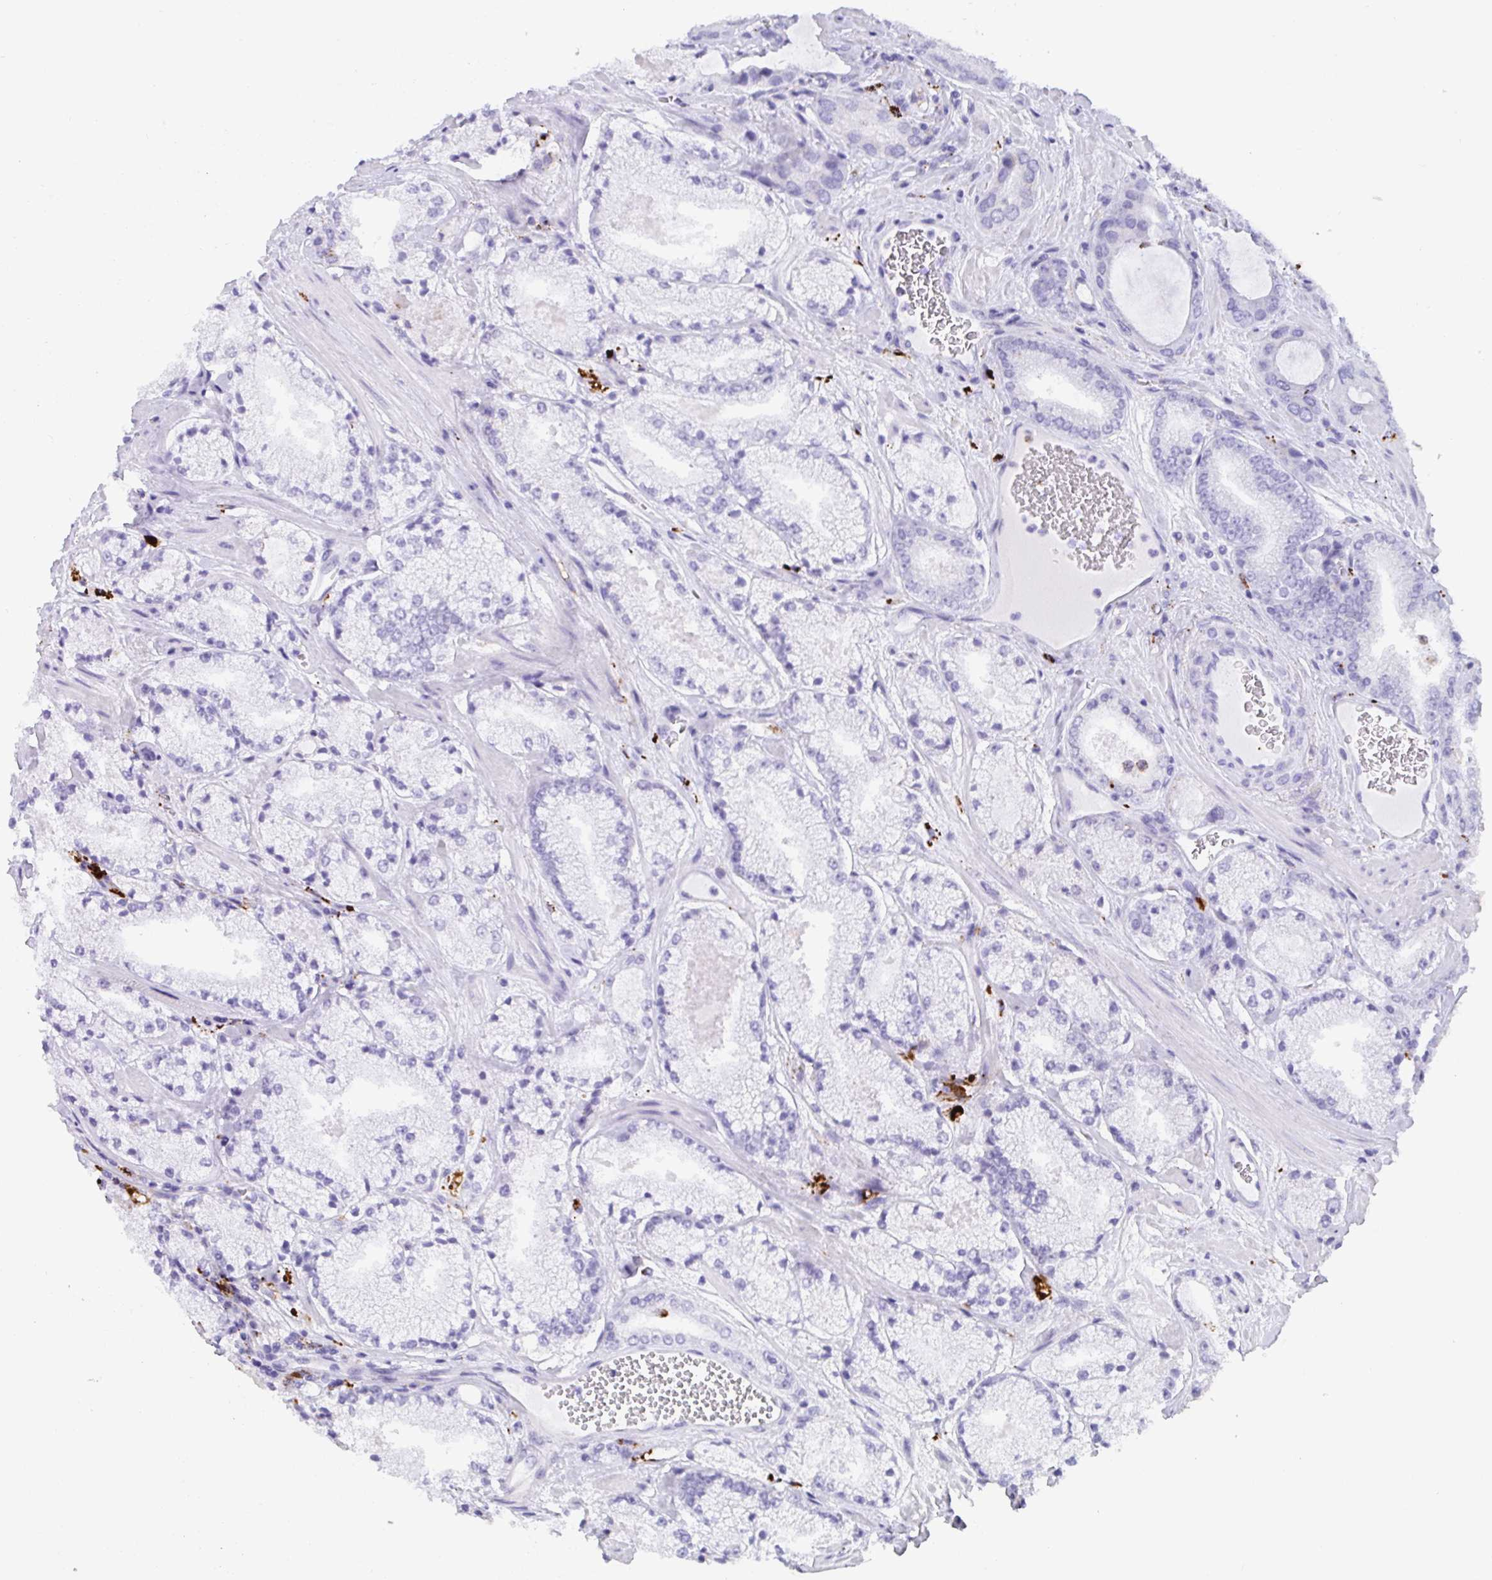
{"staining": {"intensity": "negative", "quantity": "none", "location": "none"}, "tissue": "prostate cancer", "cell_type": "Tumor cells", "image_type": "cancer", "snomed": [{"axis": "morphology", "description": "Adenocarcinoma, High grade"}, {"axis": "topography", "description": "Prostate"}], "caption": "Micrograph shows no significant protein expression in tumor cells of adenocarcinoma (high-grade) (prostate).", "gene": "CPVL", "patient": {"sex": "male", "age": 63}}